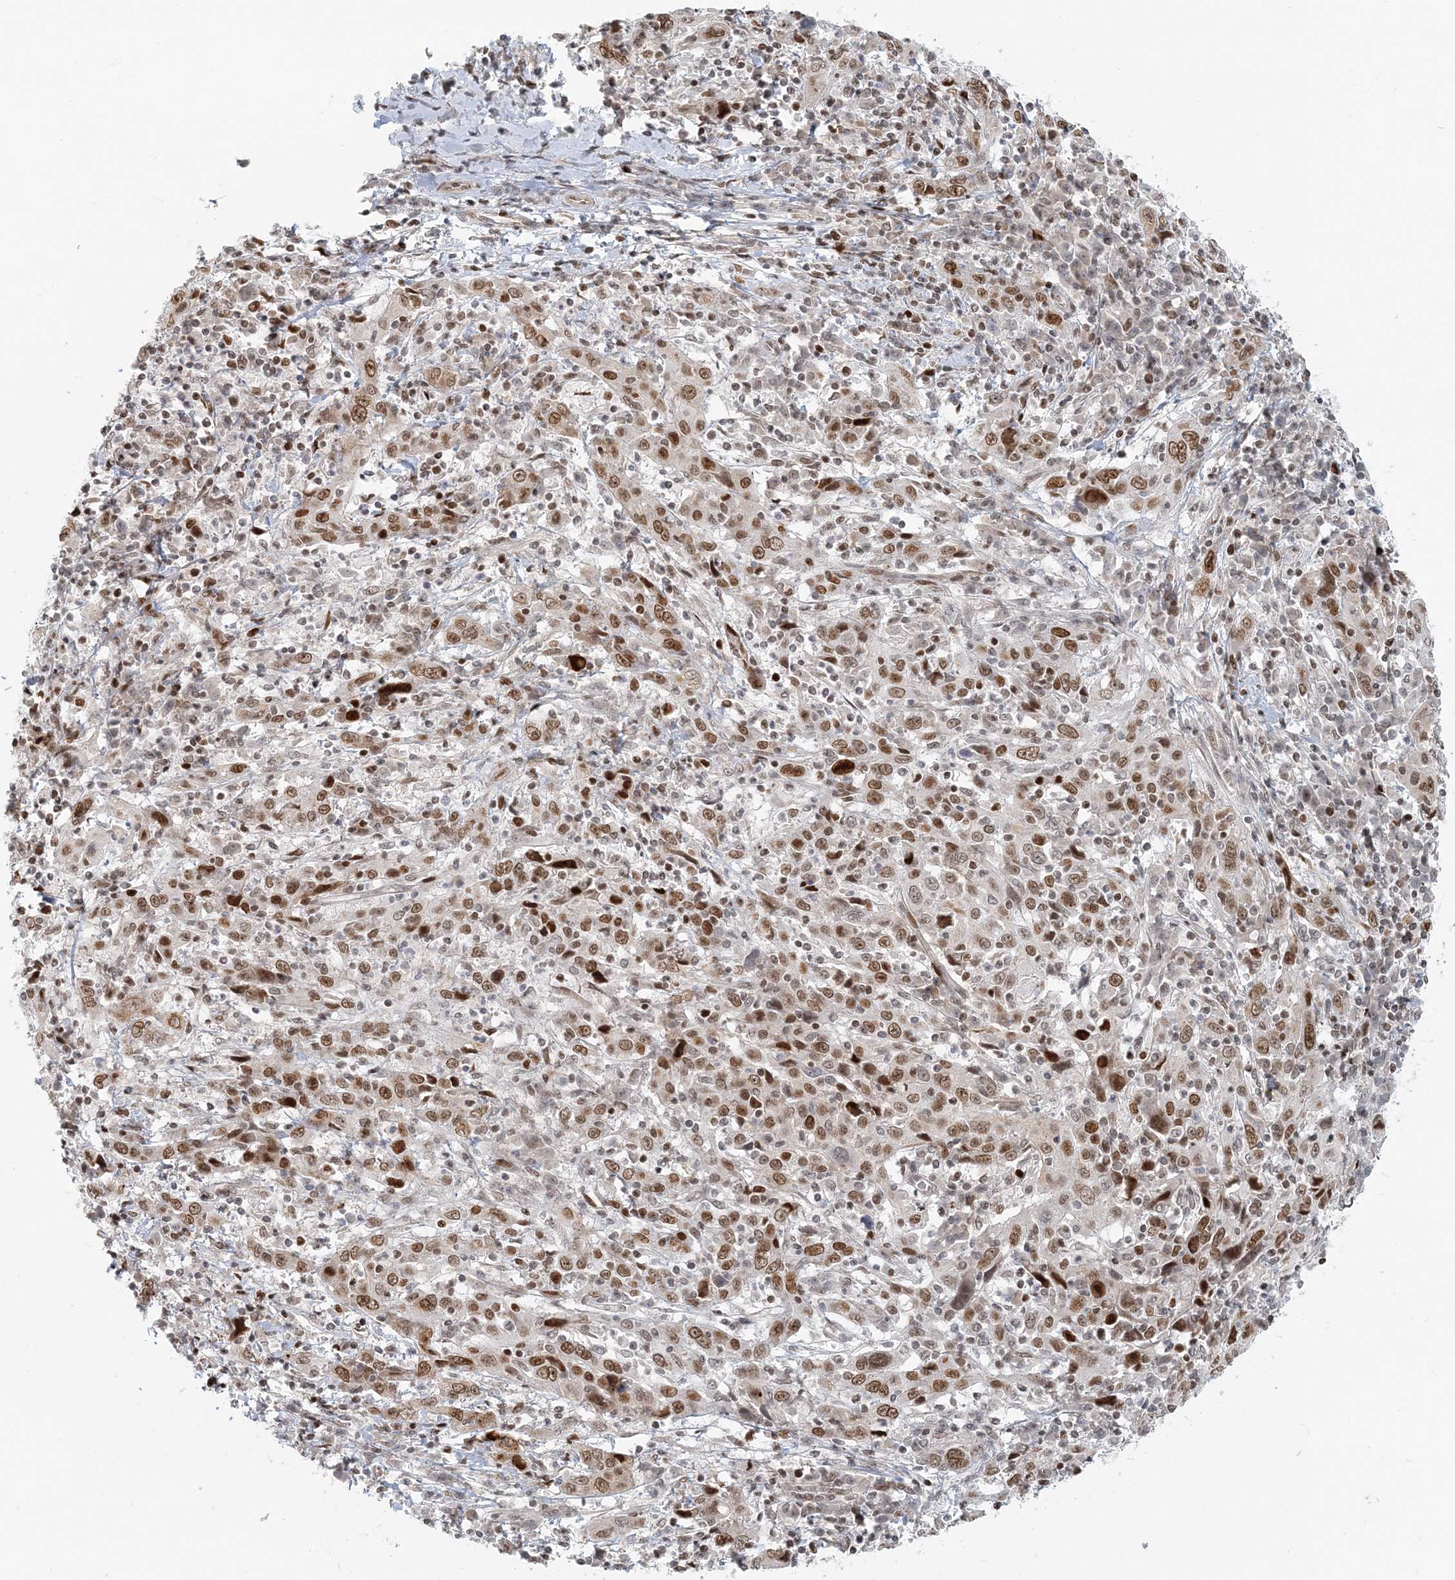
{"staining": {"intensity": "moderate", "quantity": ">75%", "location": "nuclear"}, "tissue": "cervical cancer", "cell_type": "Tumor cells", "image_type": "cancer", "snomed": [{"axis": "morphology", "description": "Squamous cell carcinoma, NOS"}, {"axis": "topography", "description": "Cervix"}], "caption": "A high-resolution micrograph shows IHC staining of squamous cell carcinoma (cervical), which demonstrates moderate nuclear positivity in about >75% of tumor cells.", "gene": "BAZ1B", "patient": {"sex": "female", "age": 46}}